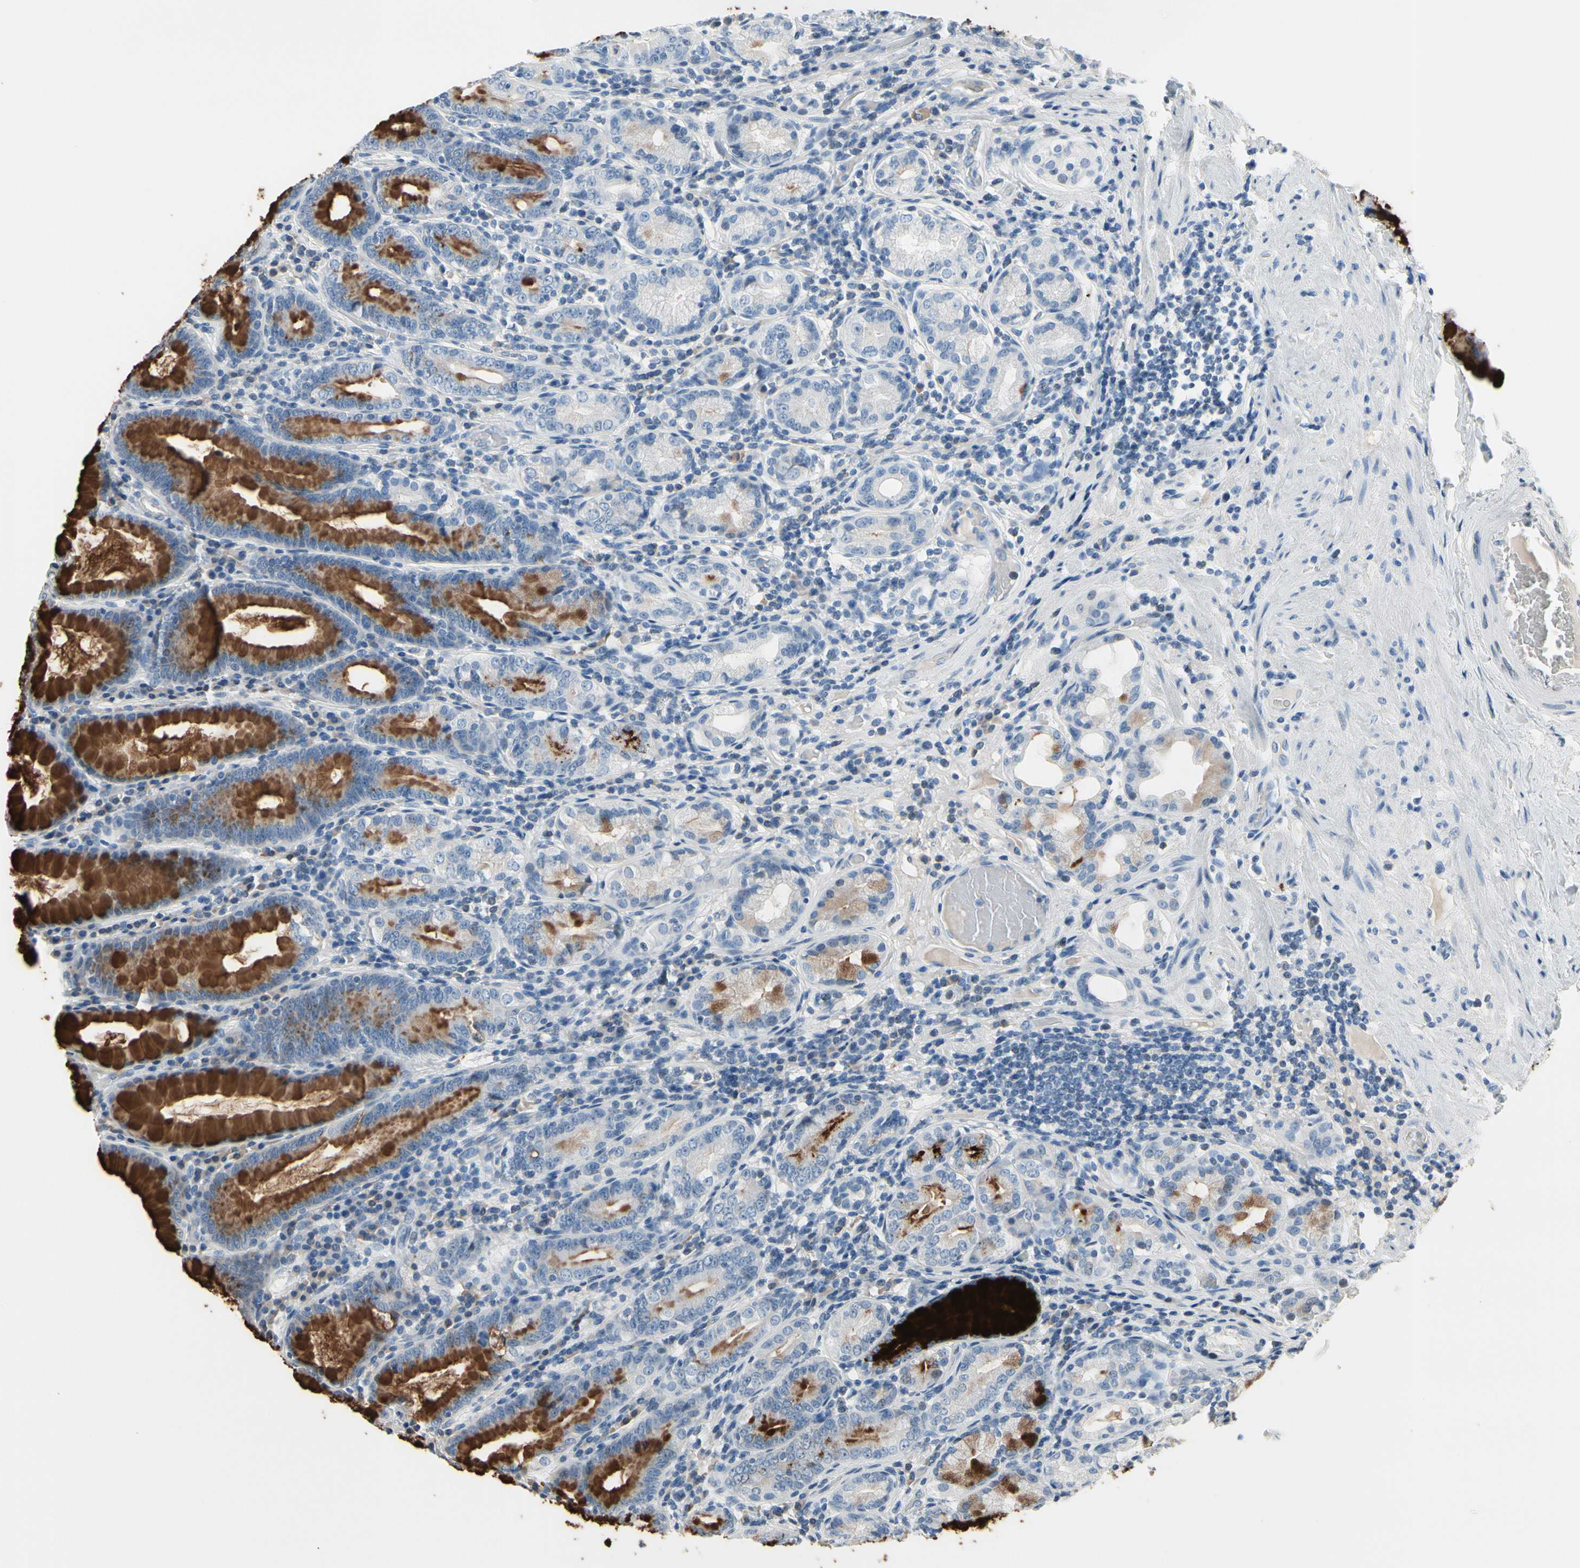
{"staining": {"intensity": "strong", "quantity": "25%-75%", "location": "cytoplasmic/membranous"}, "tissue": "stomach", "cell_type": "Glandular cells", "image_type": "normal", "snomed": [{"axis": "morphology", "description": "Normal tissue, NOS"}, {"axis": "topography", "description": "Stomach, lower"}], "caption": "The image shows immunohistochemical staining of benign stomach. There is strong cytoplasmic/membranous positivity is identified in about 25%-75% of glandular cells.", "gene": "MUC5B", "patient": {"sex": "female", "age": 76}}